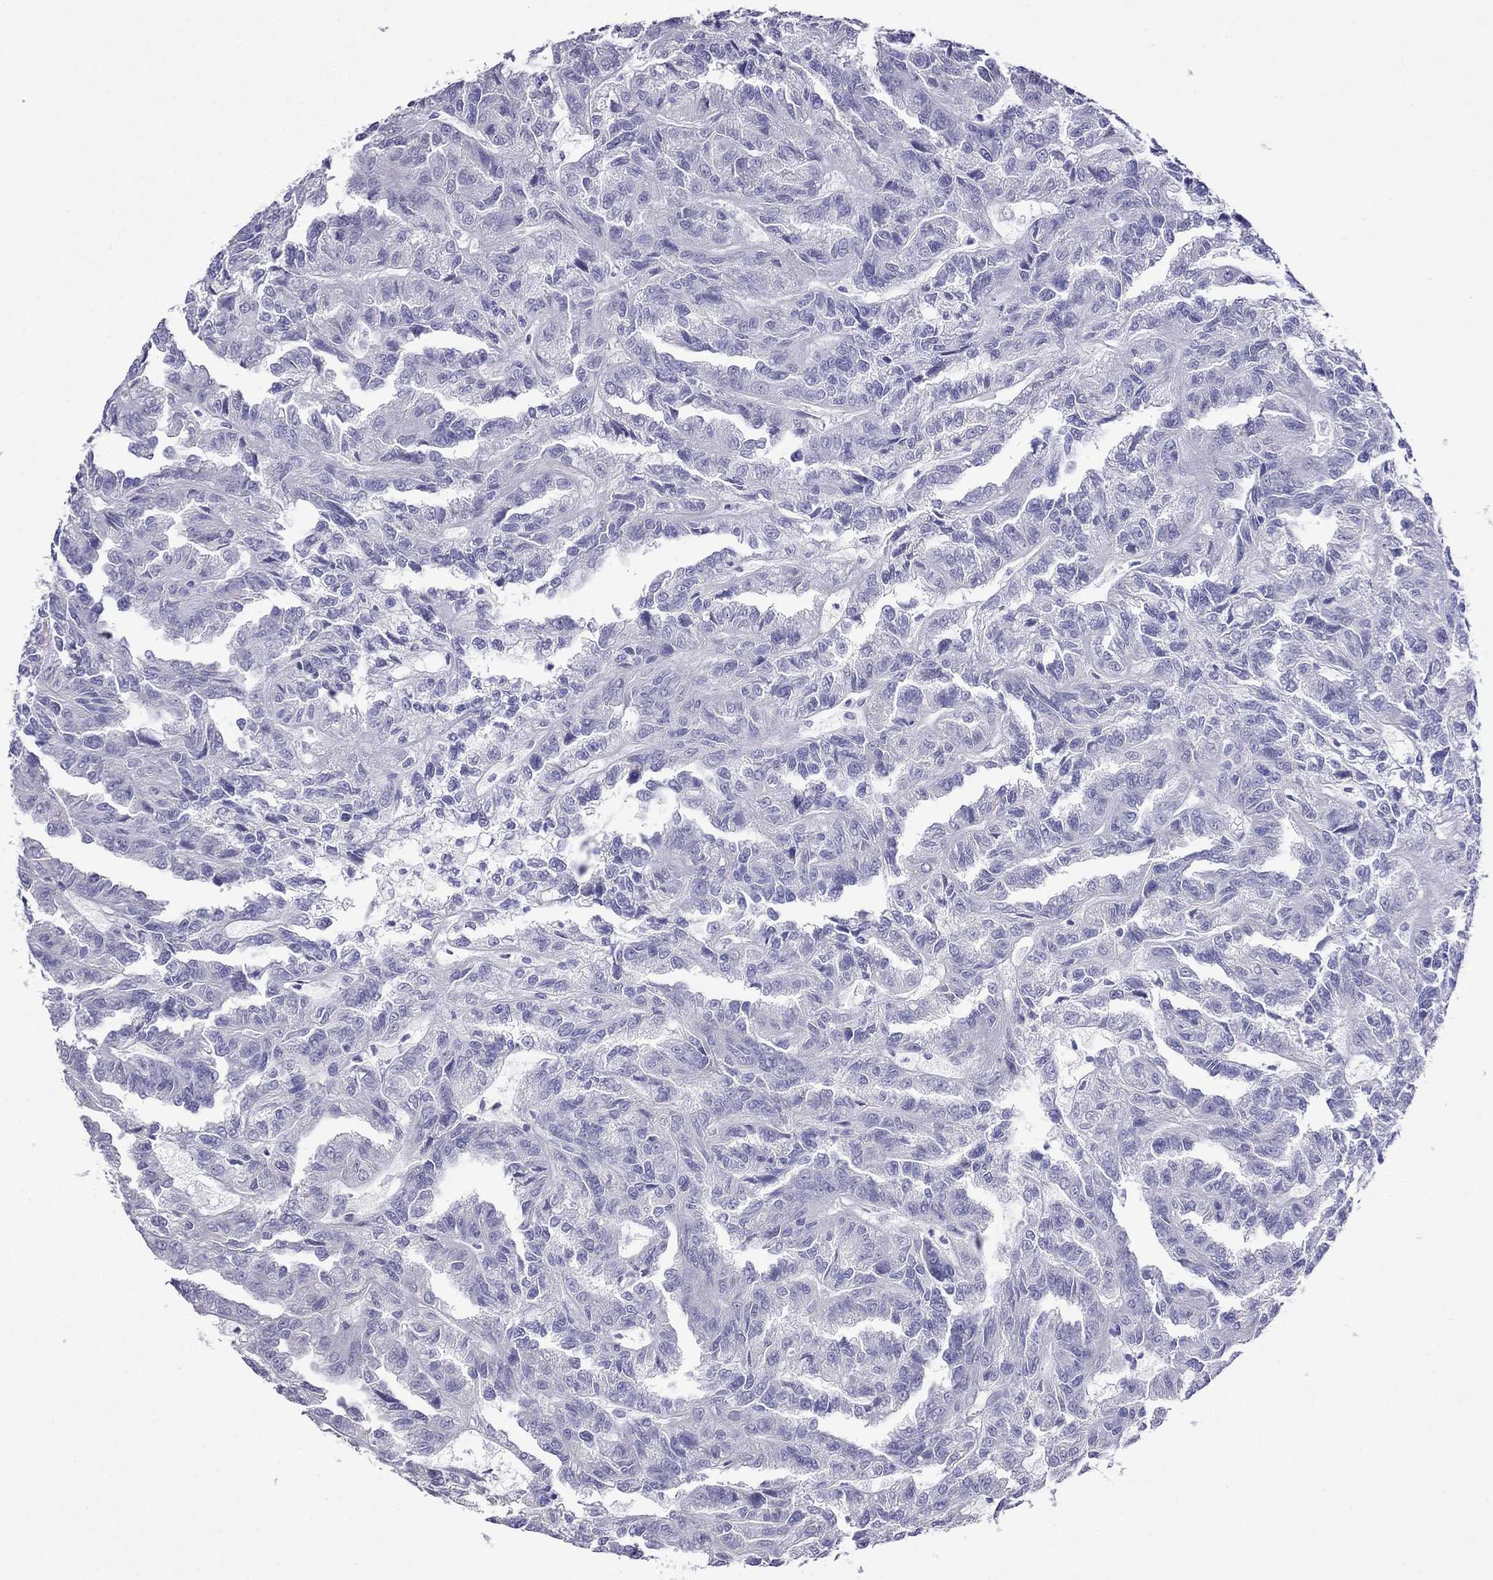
{"staining": {"intensity": "negative", "quantity": "none", "location": "none"}, "tissue": "renal cancer", "cell_type": "Tumor cells", "image_type": "cancer", "snomed": [{"axis": "morphology", "description": "Adenocarcinoma, NOS"}, {"axis": "topography", "description": "Kidney"}], "caption": "Immunohistochemical staining of renal adenocarcinoma displays no significant positivity in tumor cells. Nuclei are stained in blue.", "gene": "PCDHA6", "patient": {"sex": "male", "age": 79}}